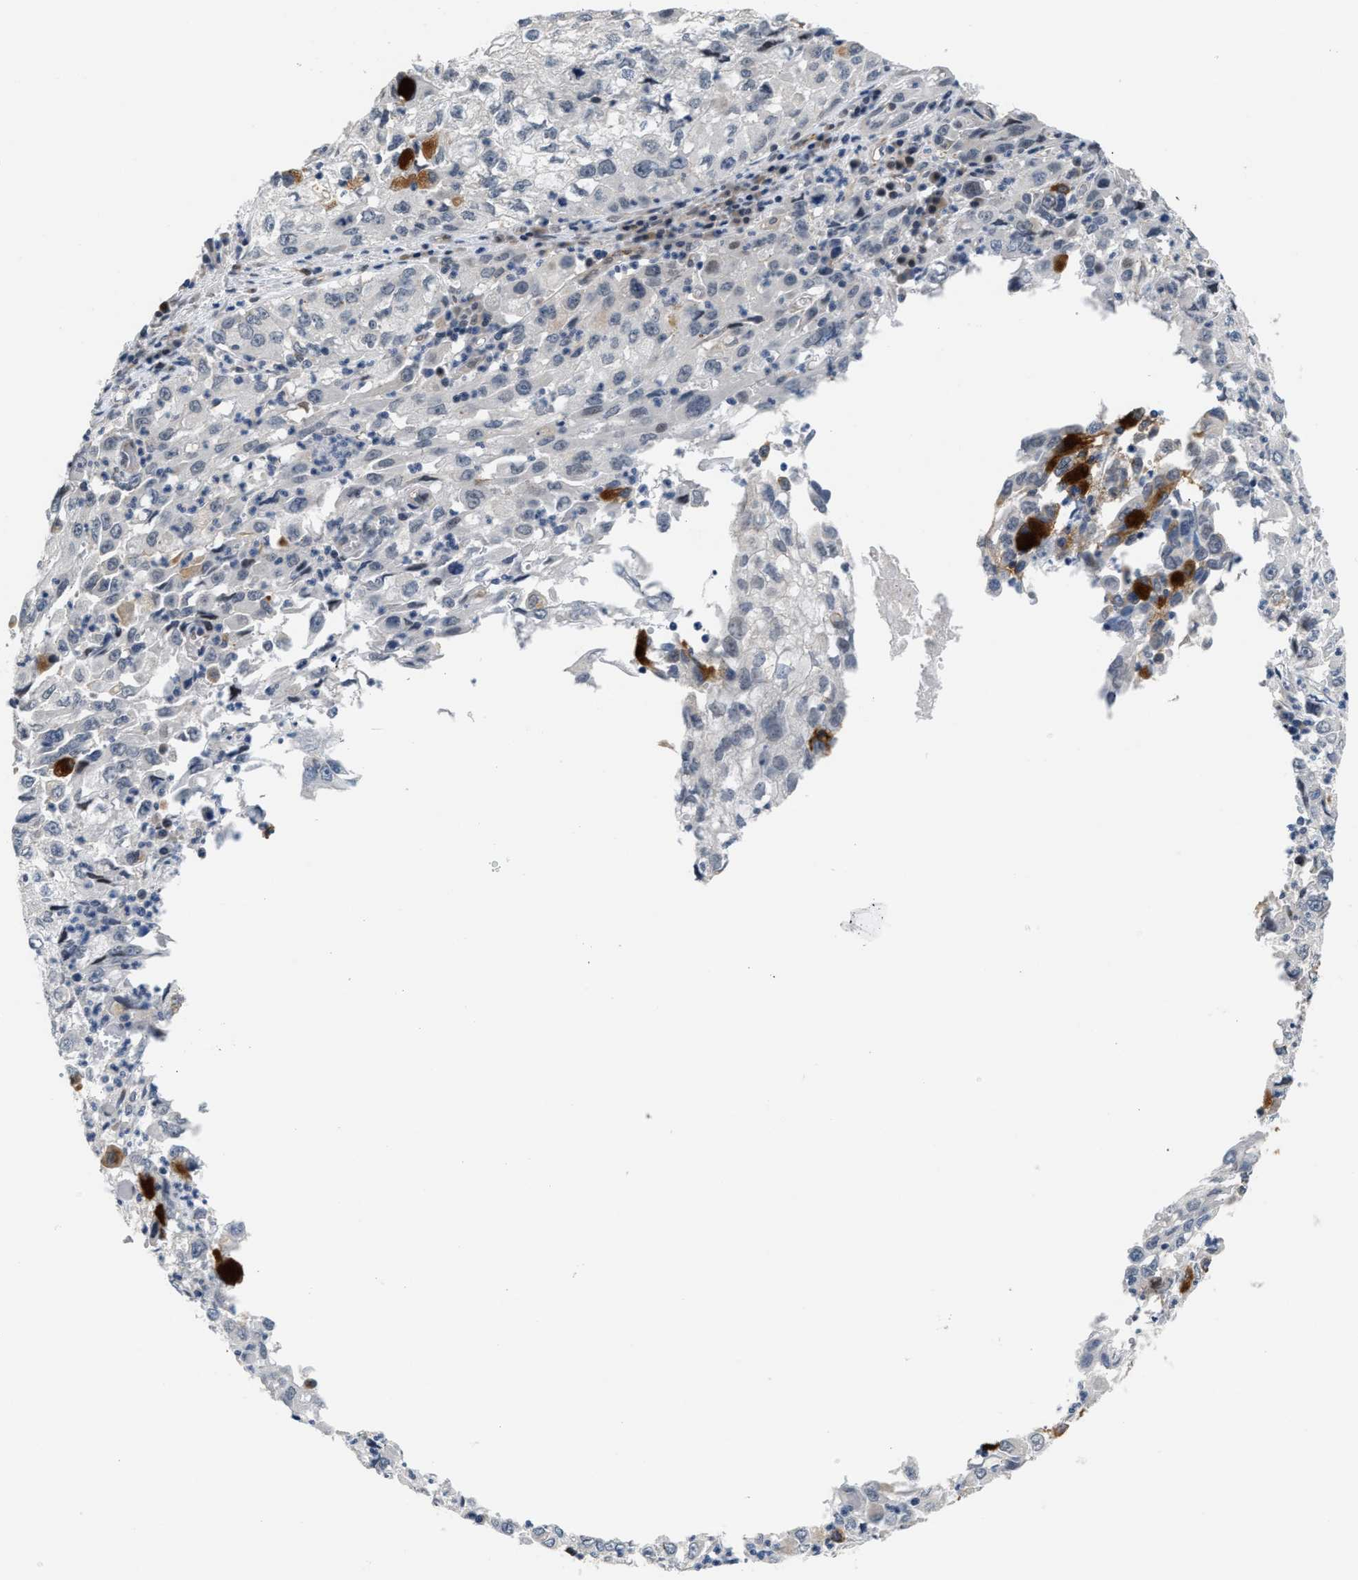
{"staining": {"intensity": "negative", "quantity": "none", "location": "none"}, "tissue": "cervical cancer", "cell_type": "Tumor cells", "image_type": "cancer", "snomed": [{"axis": "morphology", "description": "Squamous cell carcinoma, NOS"}, {"axis": "topography", "description": "Cervix"}], "caption": "Protein analysis of cervical cancer (squamous cell carcinoma) displays no significant positivity in tumor cells.", "gene": "PPM1H", "patient": {"sex": "female", "age": 36}}